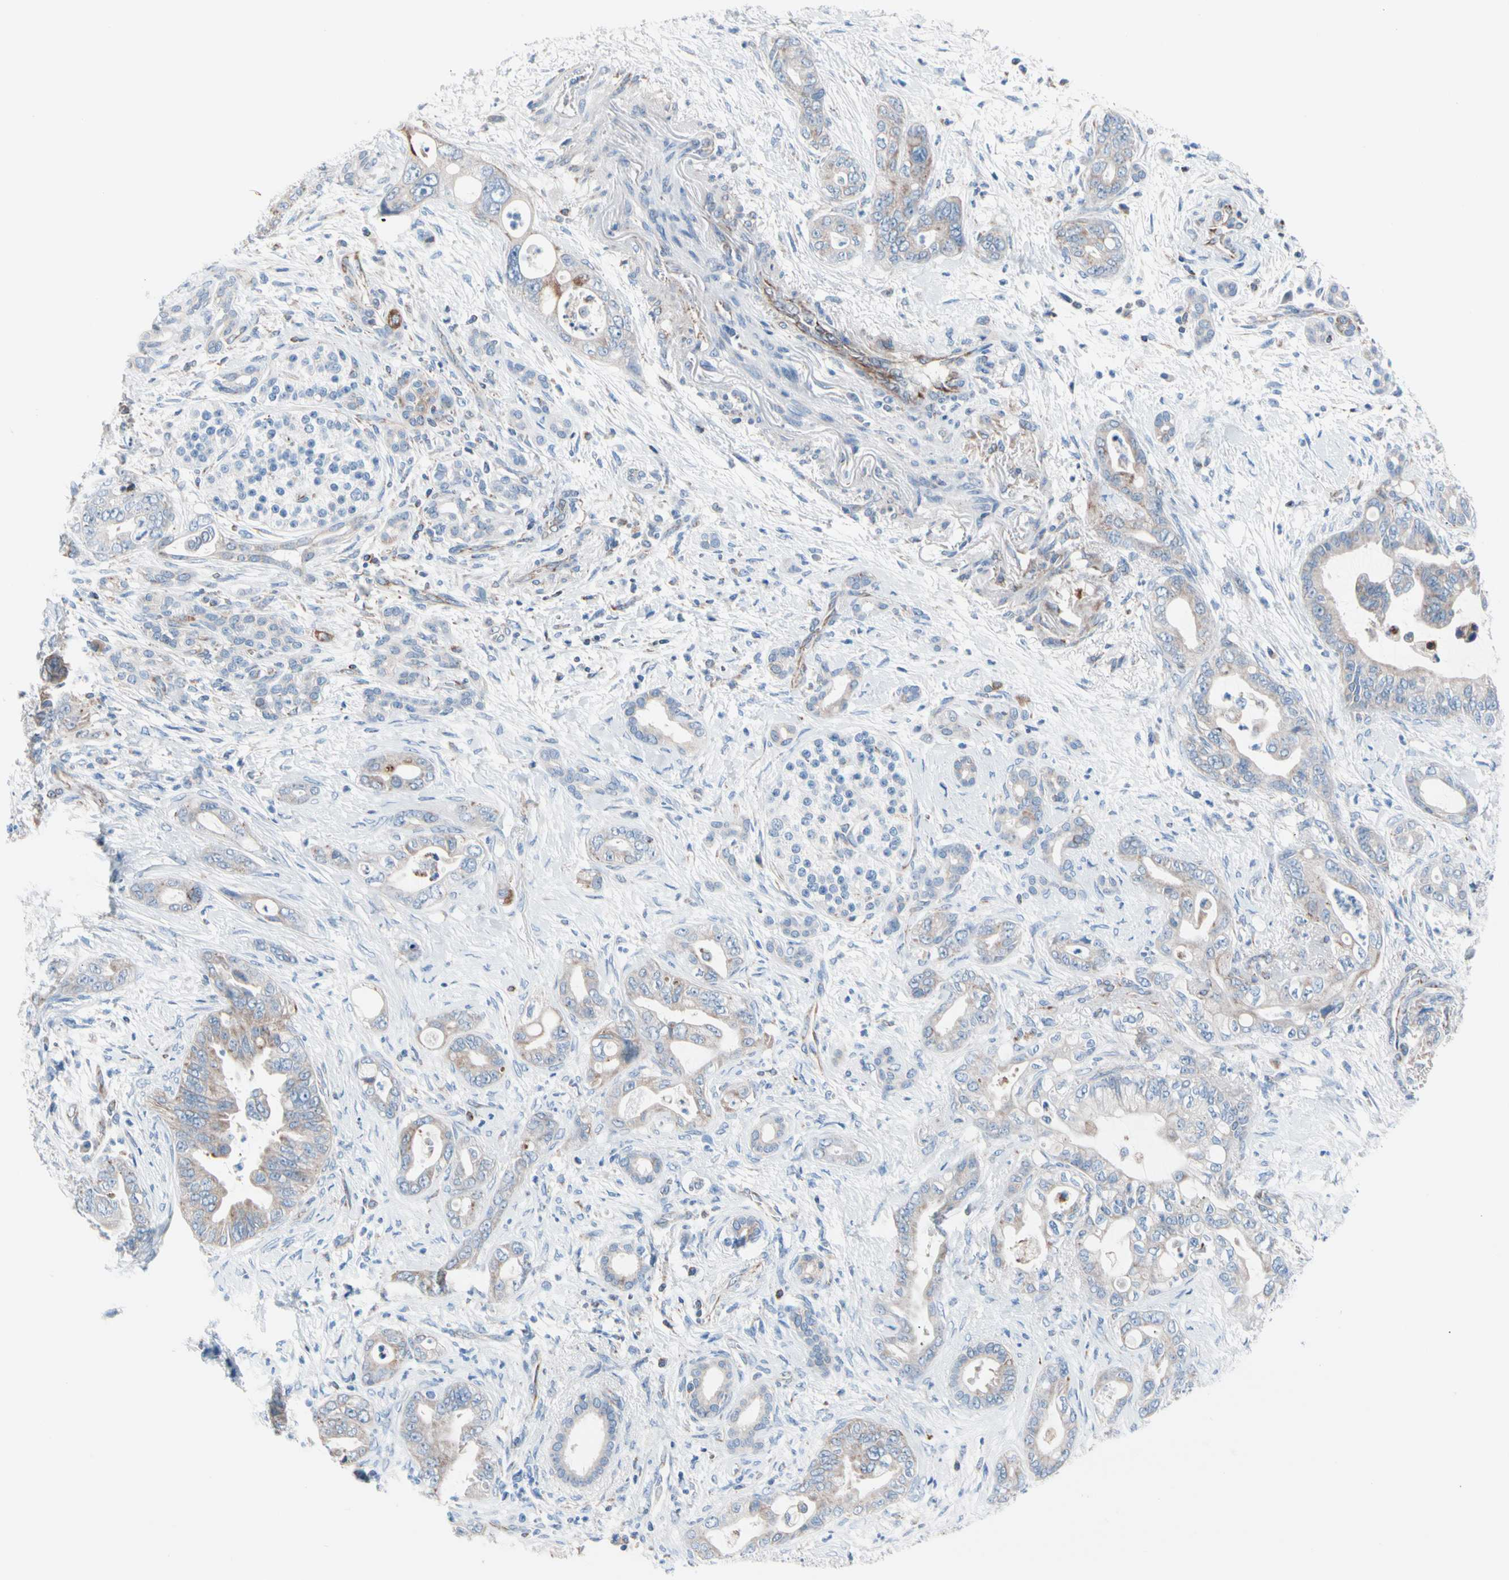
{"staining": {"intensity": "weak", "quantity": "<25%", "location": "cytoplasmic/membranous"}, "tissue": "pancreatic cancer", "cell_type": "Tumor cells", "image_type": "cancer", "snomed": [{"axis": "morphology", "description": "Adenocarcinoma, NOS"}, {"axis": "topography", "description": "Pancreas"}], "caption": "Human pancreatic cancer (adenocarcinoma) stained for a protein using immunohistochemistry exhibits no staining in tumor cells.", "gene": "HK1", "patient": {"sex": "male", "age": 70}}